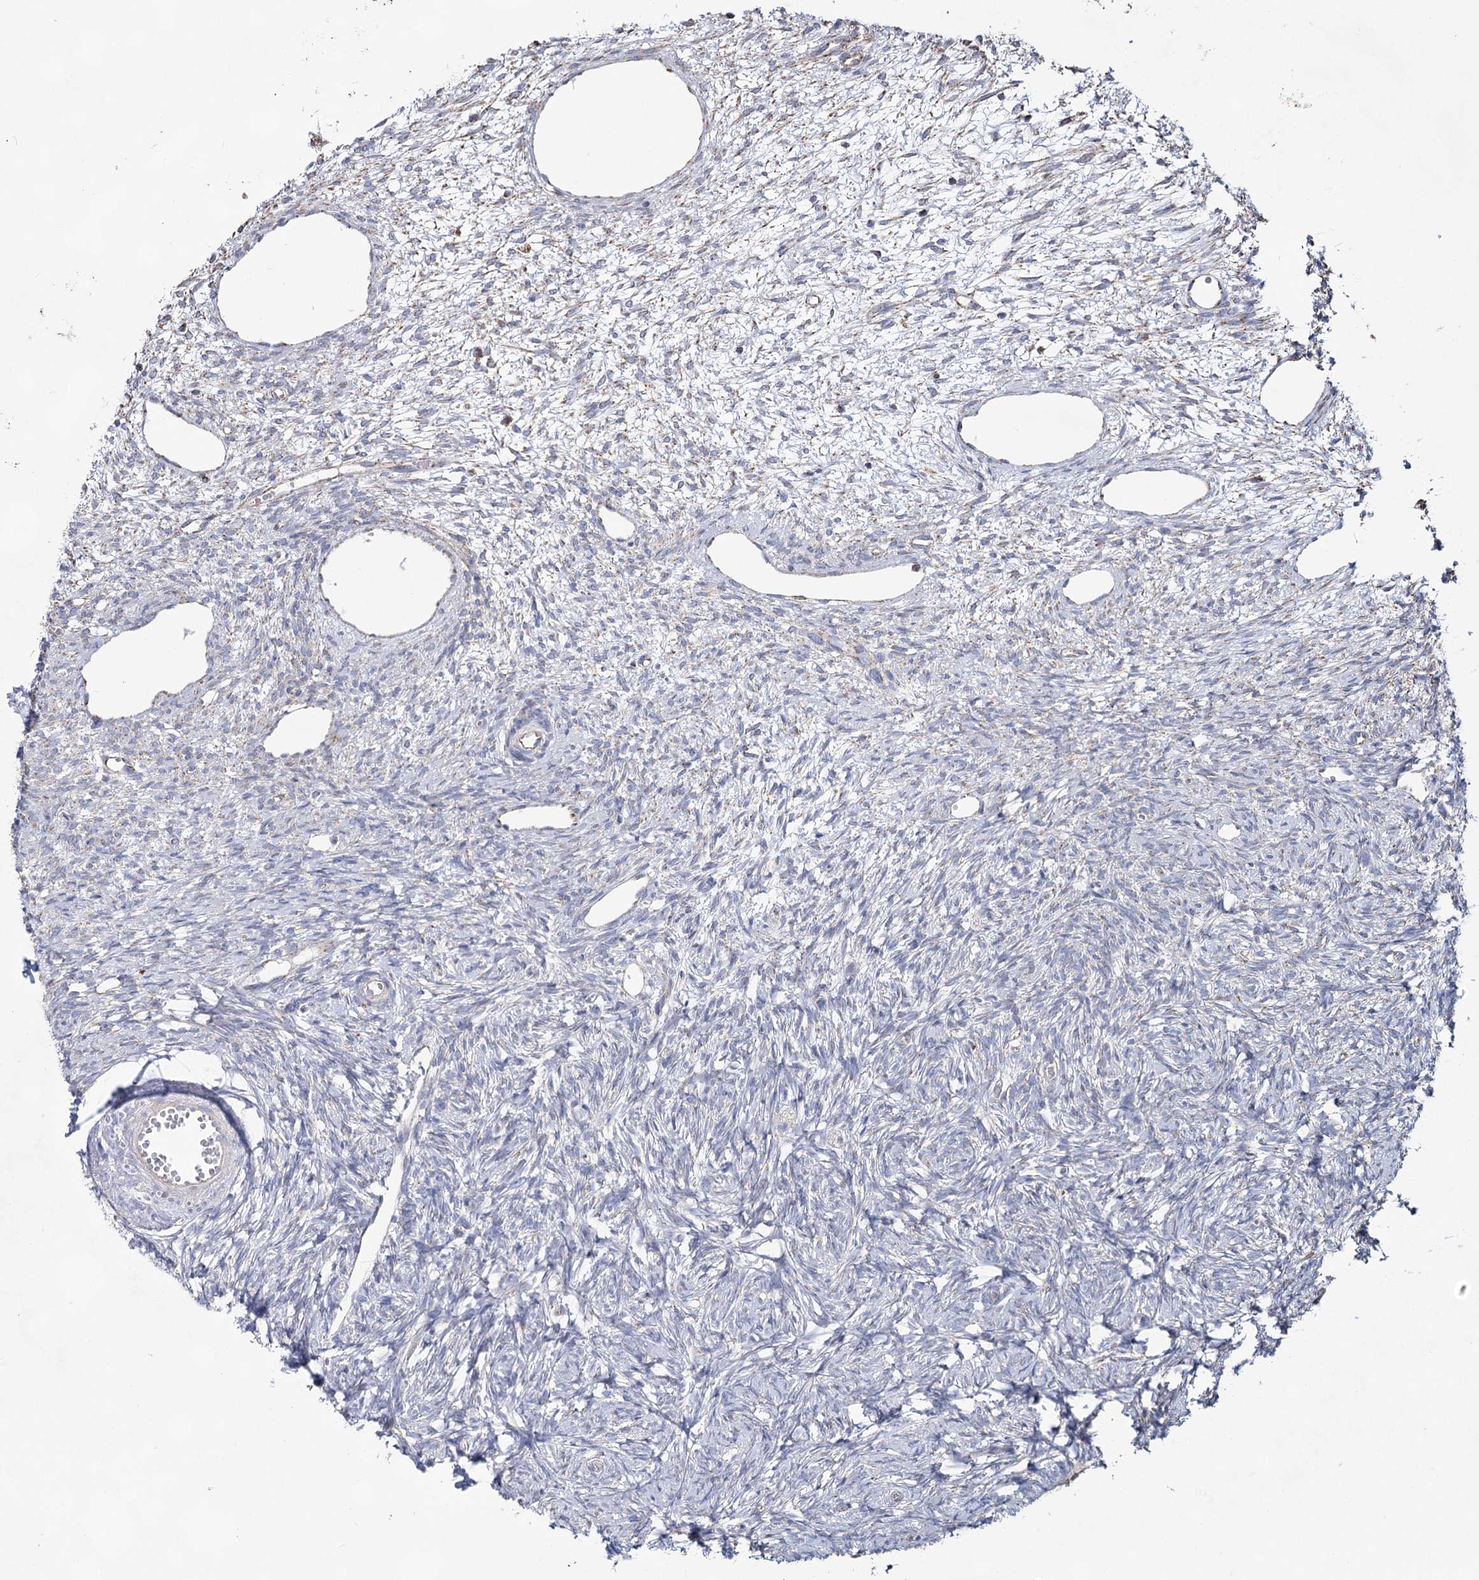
{"staining": {"intensity": "negative", "quantity": "none", "location": "none"}, "tissue": "ovary", "cell_type": "Ovarian stroma cells", "image_type": "normal", "snomed": [{"axis": "morphology", "description": "Normal tissue, NOS"}, {"axis": "topography", "description": "Ovary"}], "caption": "Immunohistochemical staining of benign human ovary reveals no significant expression in ovarian stroma cells. Nuclei are stained in blue.", "gene": "CCDC73", "patient": {"sex": "female", "age": 51}}